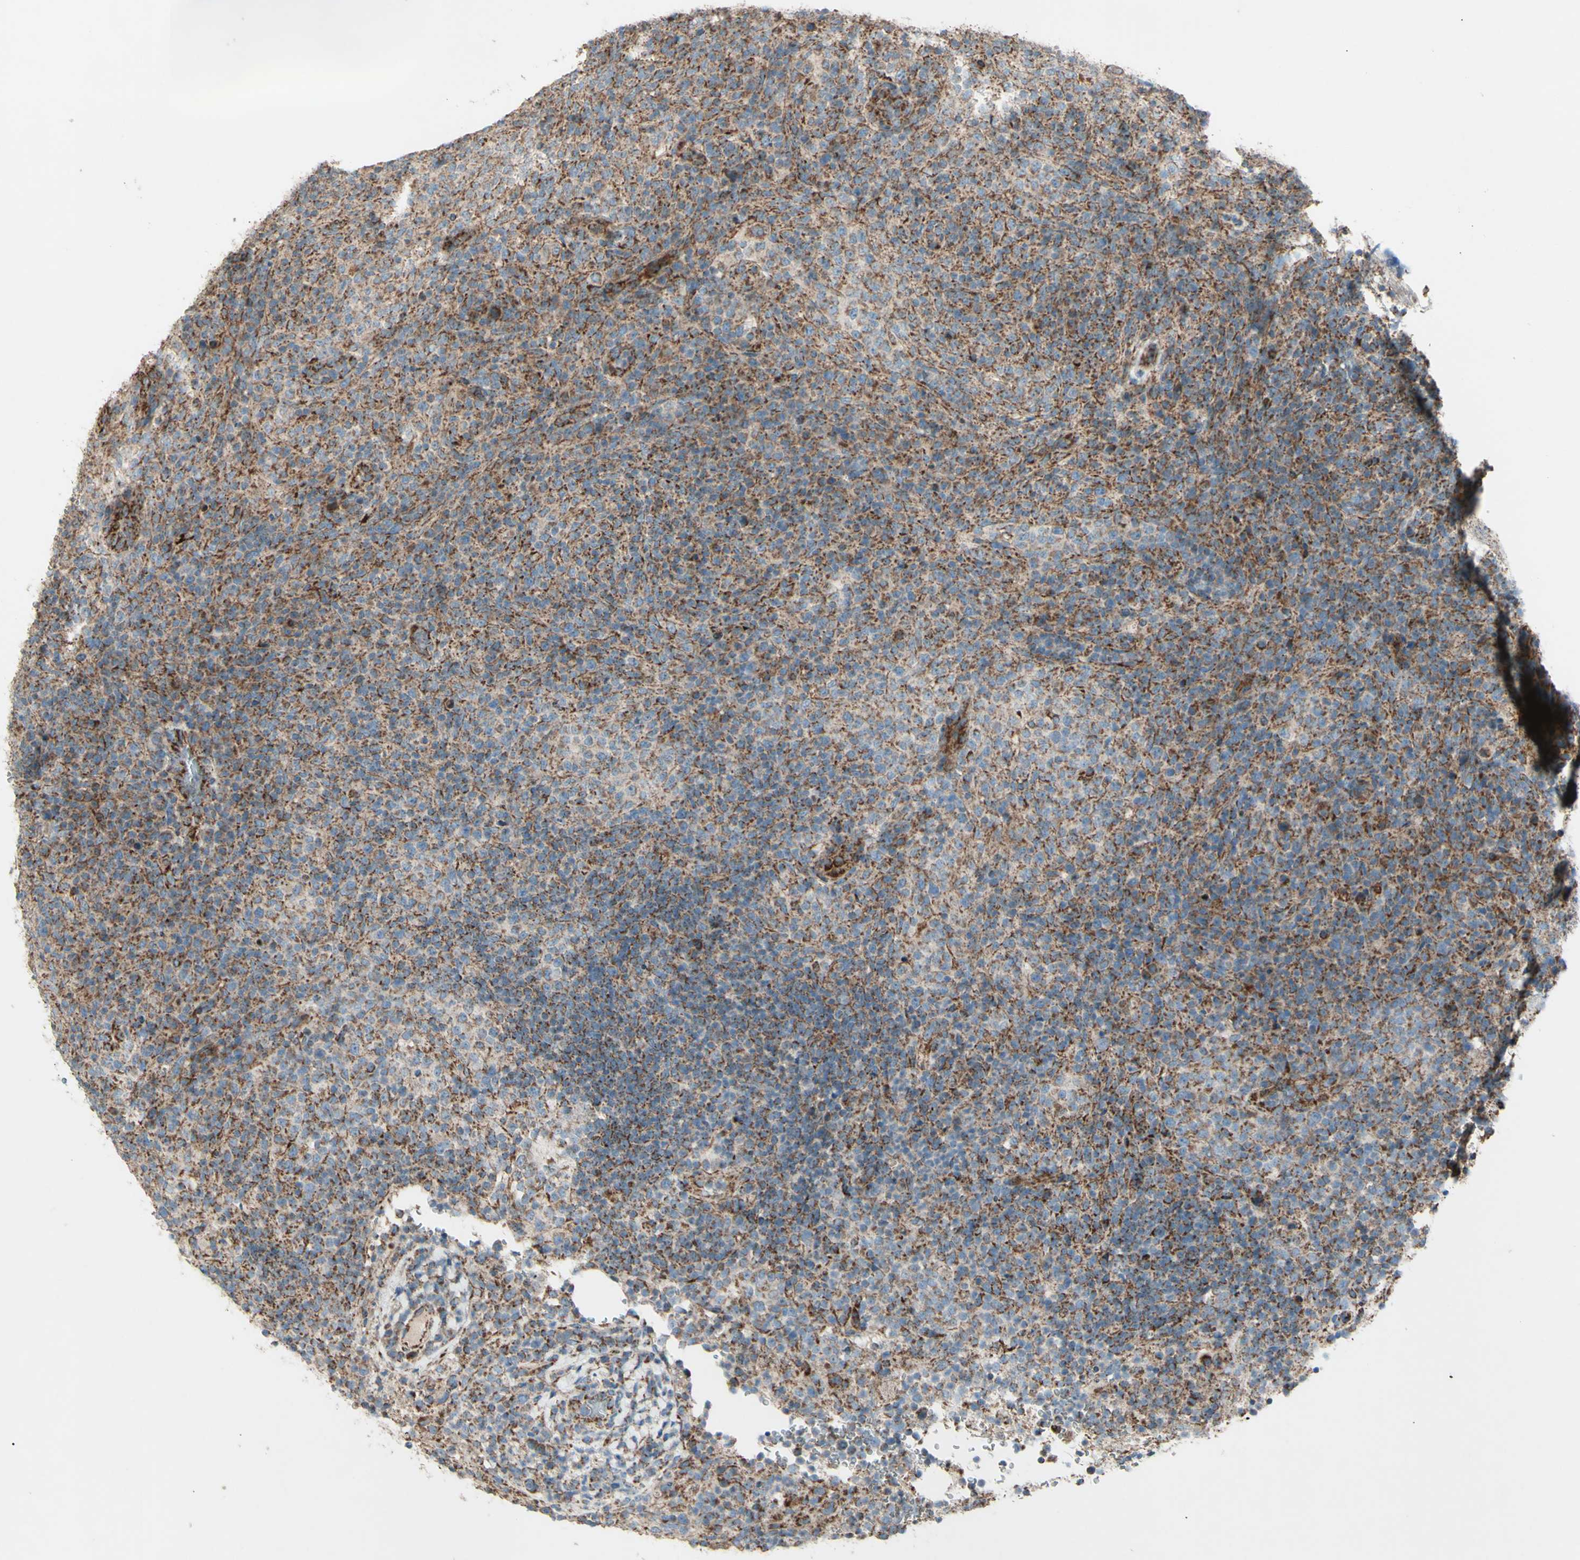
{"staining": {"intensity": "strong", "quantity": ">75%", "location": "cytoplasmic/membranous"}, "tissue": "lymphoma", "cell_type": "Tumor cells", "image_type": "cancer", "snomed": [{"axis": "morphology", "description": "Malignant lymphoma, non-Hodgkin's type, High grade"}, {"axis": "topography", "description": "Lymph node"}], "caption": "Immunohistochemical staining of human malignant lymphoma, non-Hodgkin's type (high-grade) exhibits strong cytoplasmic/membranous protein positivity in about >75% of tumor cells. Nuclei are stained in blue.", "gene": "RHOT1", "patient": {"sex": "female", "age": 76}}